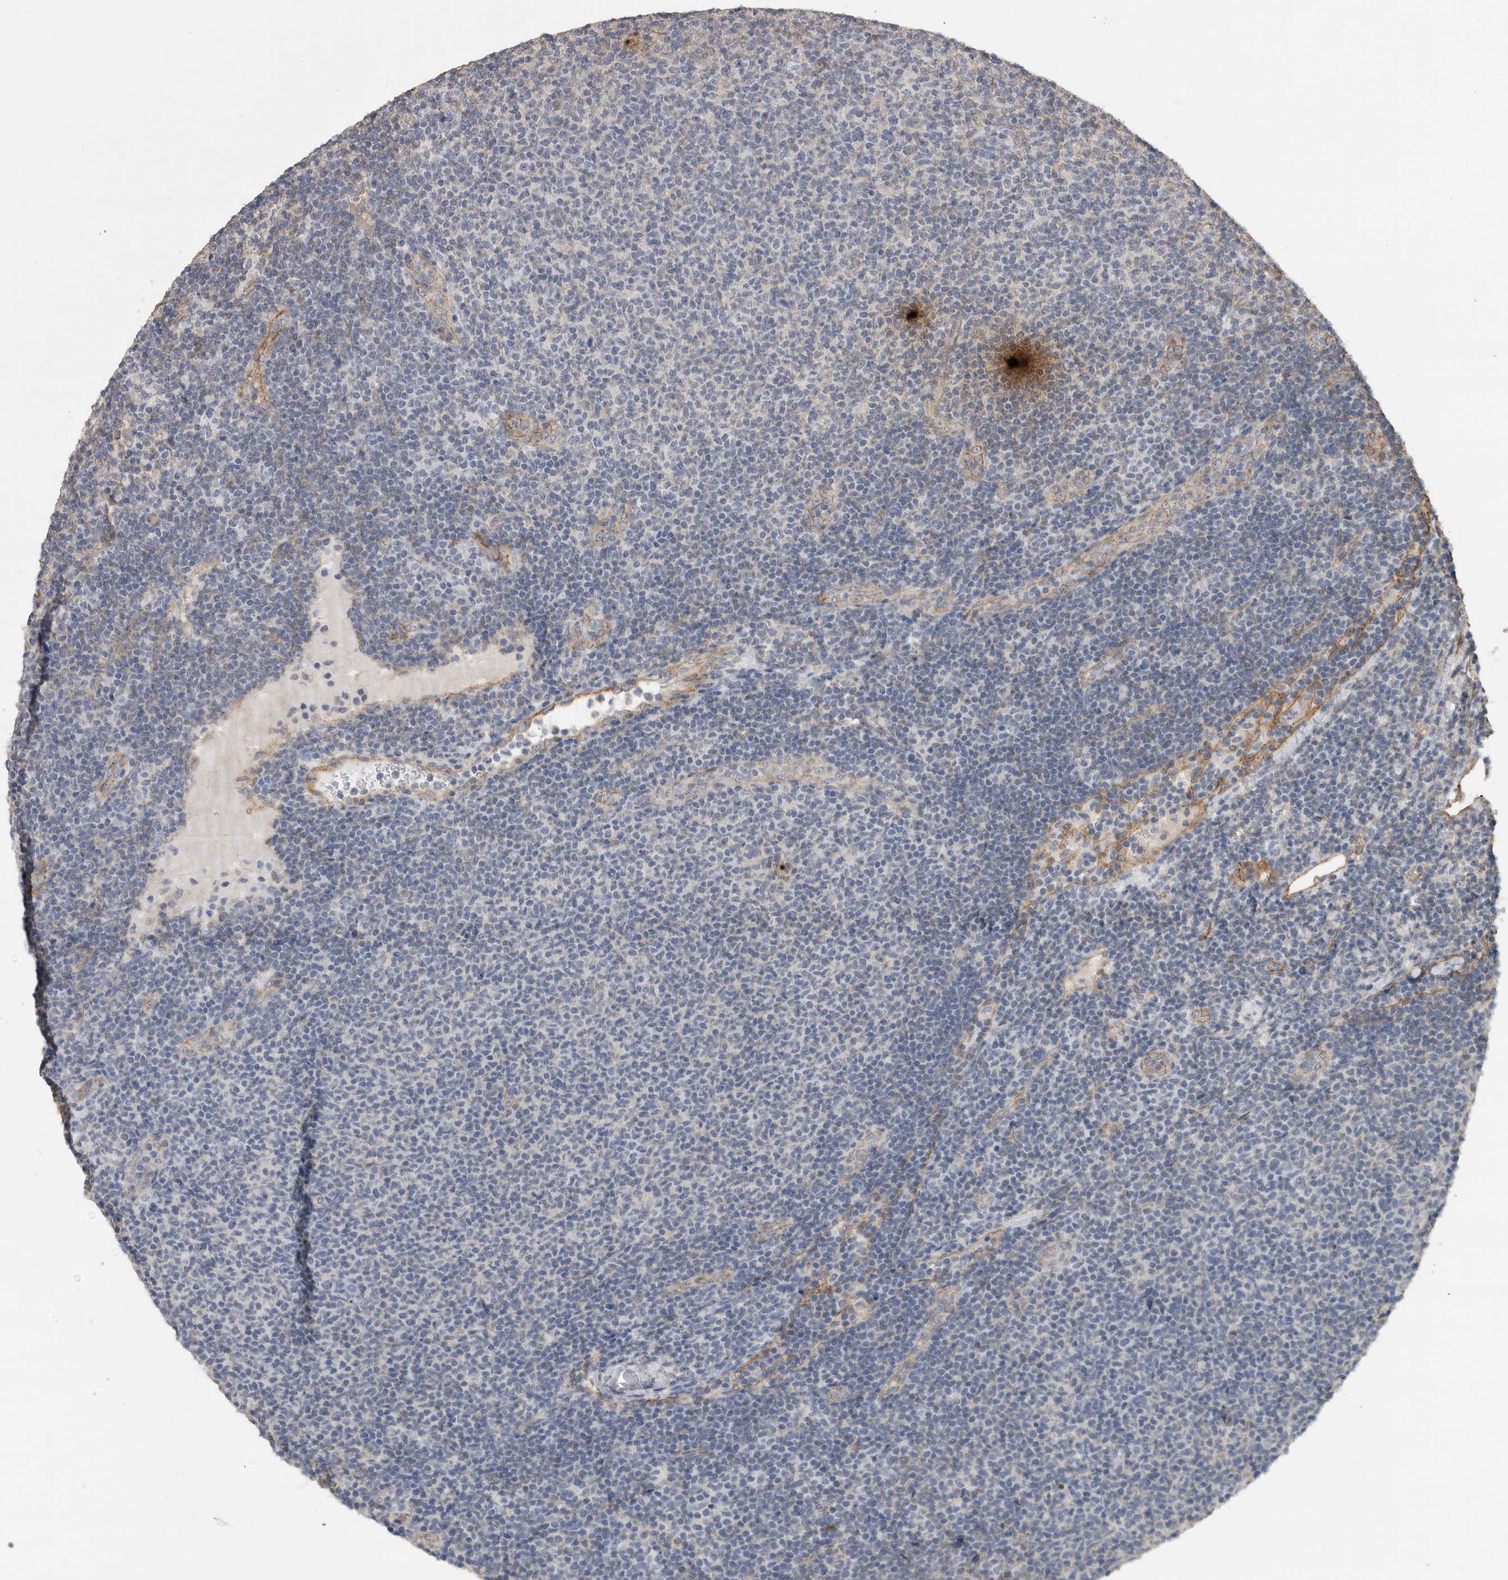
{"staining": {"intensity": "negative", "quantity": "none", "location": "none"}, "tissue": "lymphoma", "cell_type": "Tumor cells", "image_type": "cancer", "snomed": [{"axis": "morphology", "description": "Malignant lymphoma, non-Hodgkin's type, Low grade"}, {"axis": "topography", "description": "Lymph node"}], "caption": "Tumor cells are negative for brown protein staining in lymphoma.", "gene": "RECK", "patient": {"sex": "male", "age": 66}}